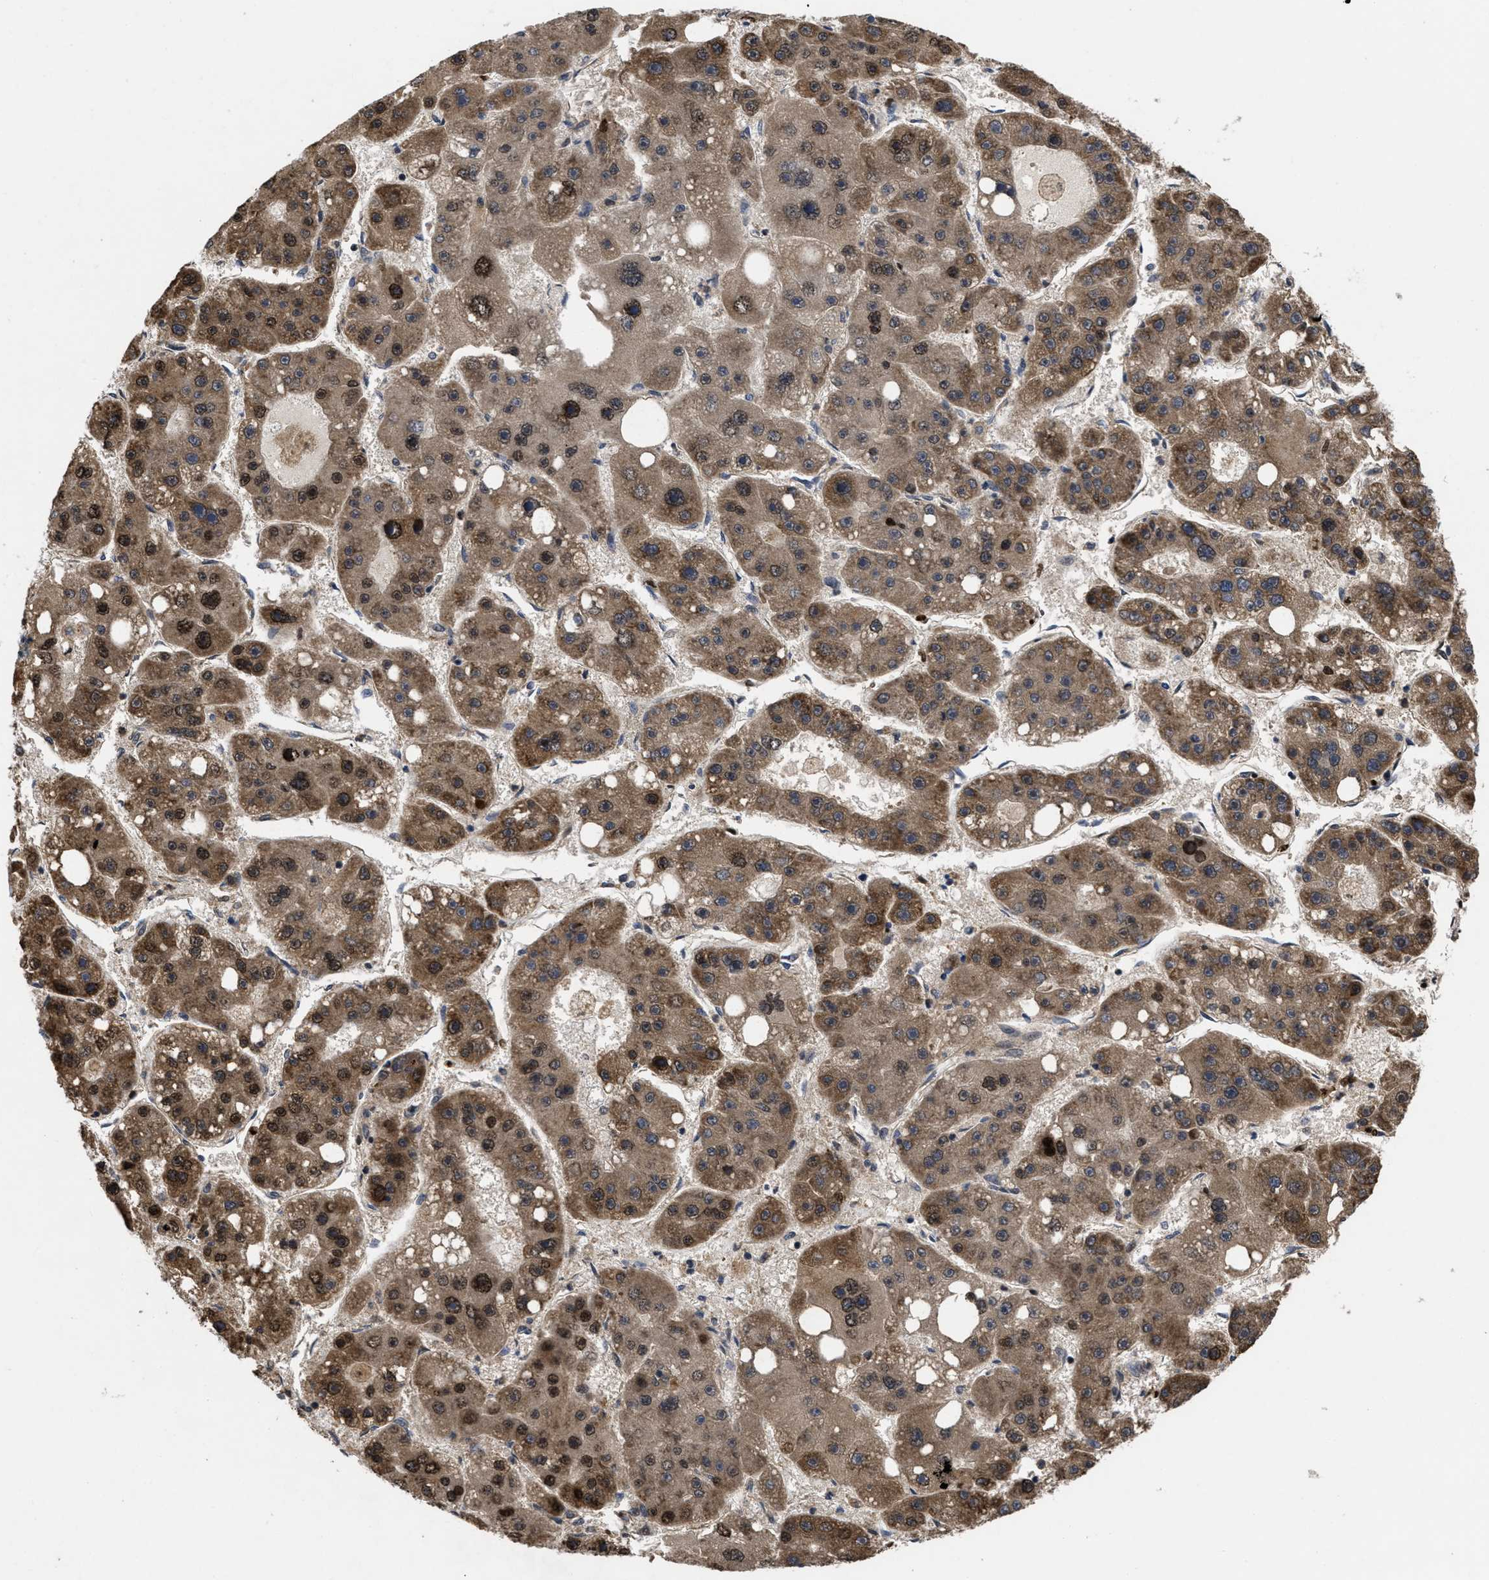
{"staining": {"intensity": "moderate", "quantity": ">75%", "location": "cytoplasmic/membranous,nuclear"}, "tissue": "liver cancer", "cell_type": "Tumor cells", "image_type": "cancer", "snomed": [{"axis": "morphology", "description": "Carcinoma, Hepatocellular, NOS"}, {"axis": "topography", "description": "Liver"}], "caption": "Protein staining of liver cancer (hepatocellular carcinoma) tissue demonstrates moderate cytoplasmic/membranous and nuclear positivity in about >75% of tumor cells. (DAB IHC with brightfield microscopy, high magnification).", "gene": "FAM200A", "patient": {"sex": "female", "age": 61}}